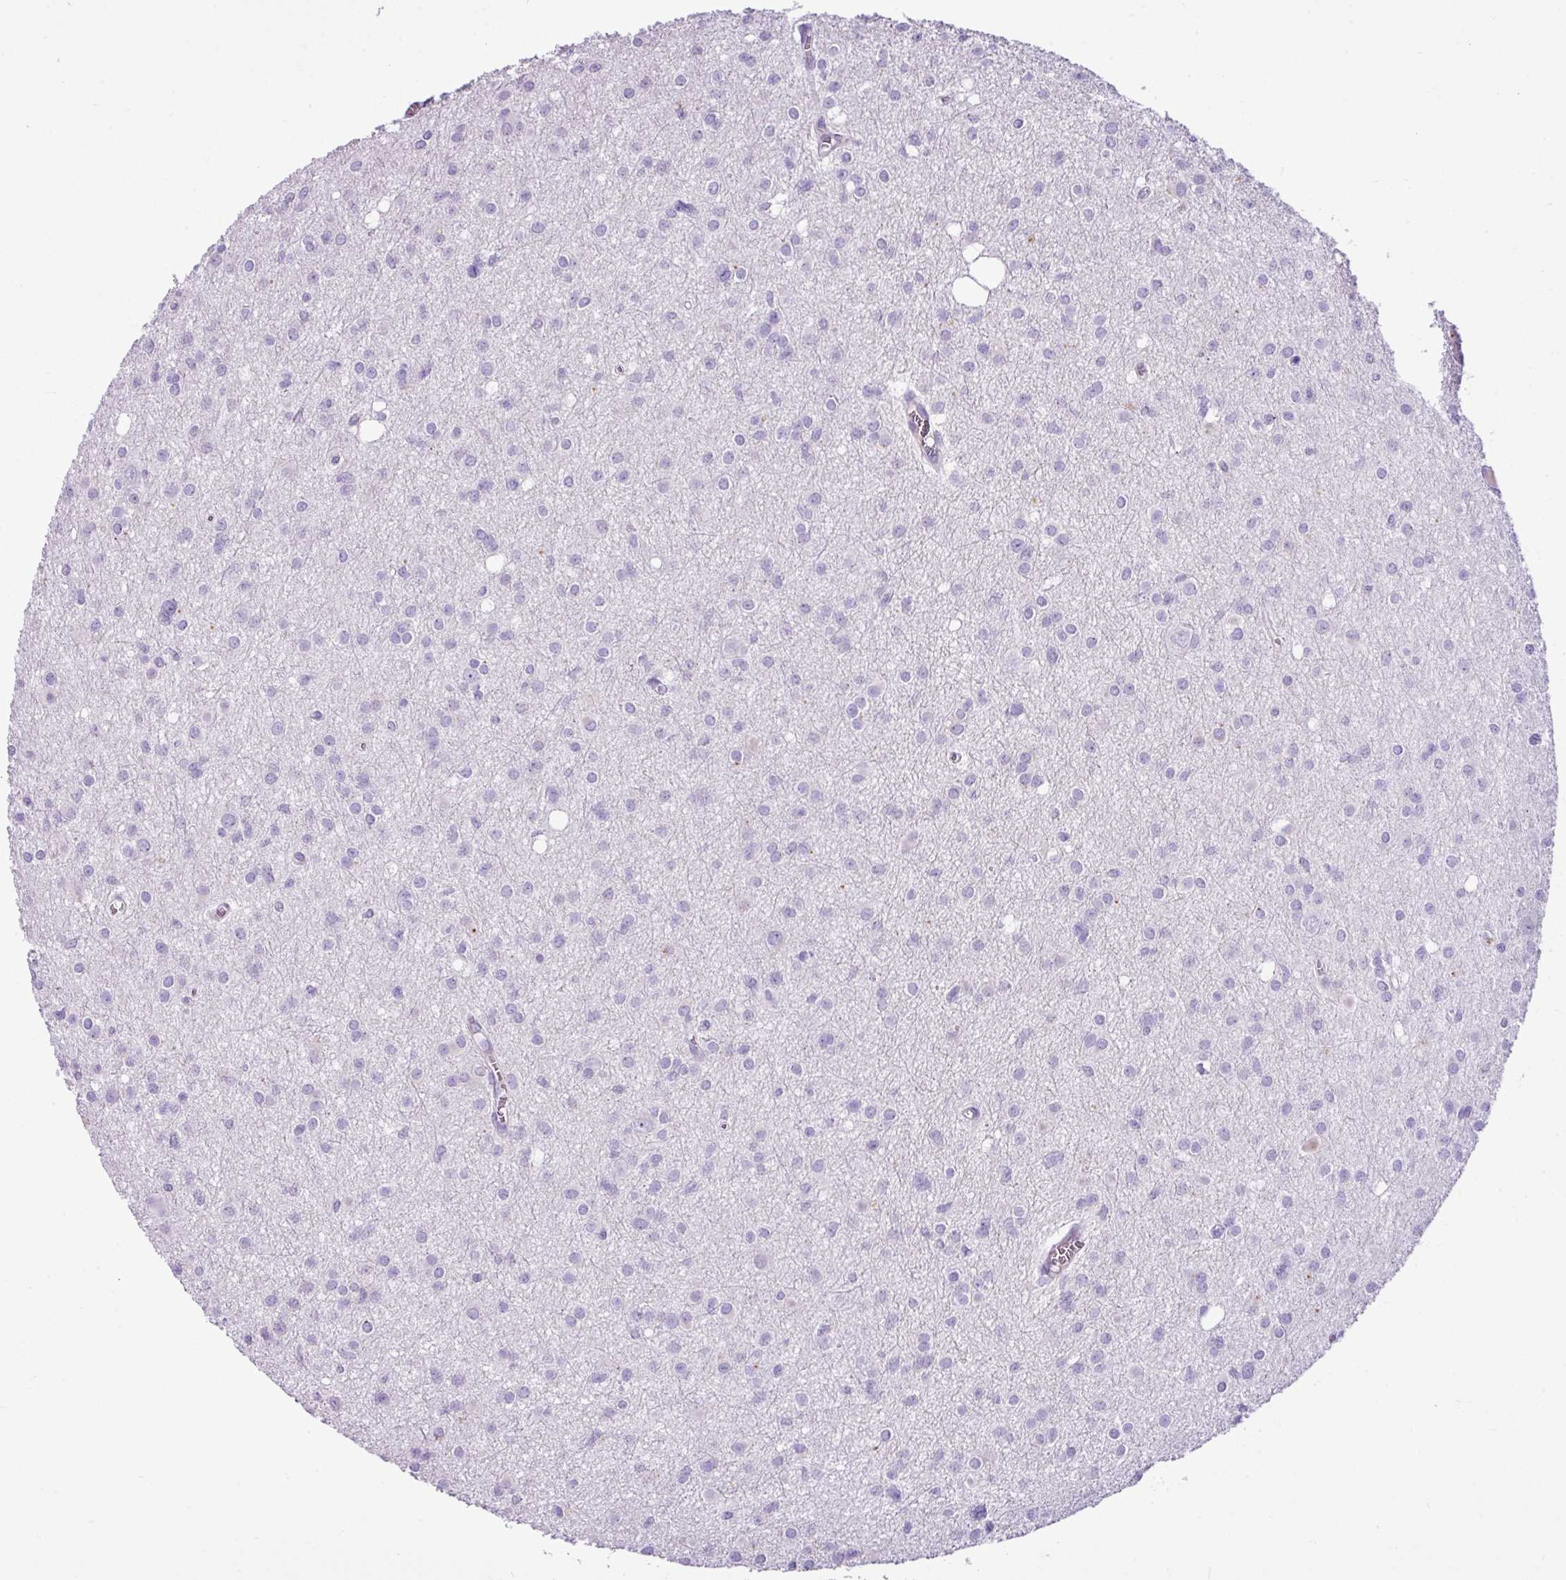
{"staining": {"intensity": "negative", "quantity": "none", "location": "none"}, "tissue": "glioma", "cell_type": "Tumor cells", "image_type": "cancer", "snomed": [{"axis": "morphology", "description": "Glioma, malignant, High grade"}, {"axis": "topography", "description": "Brain"}], "caption": "Tumor cells show no significant positivity in glioma.", "gene": "EME2", "patient": {"sex": "male", "age": 23}}